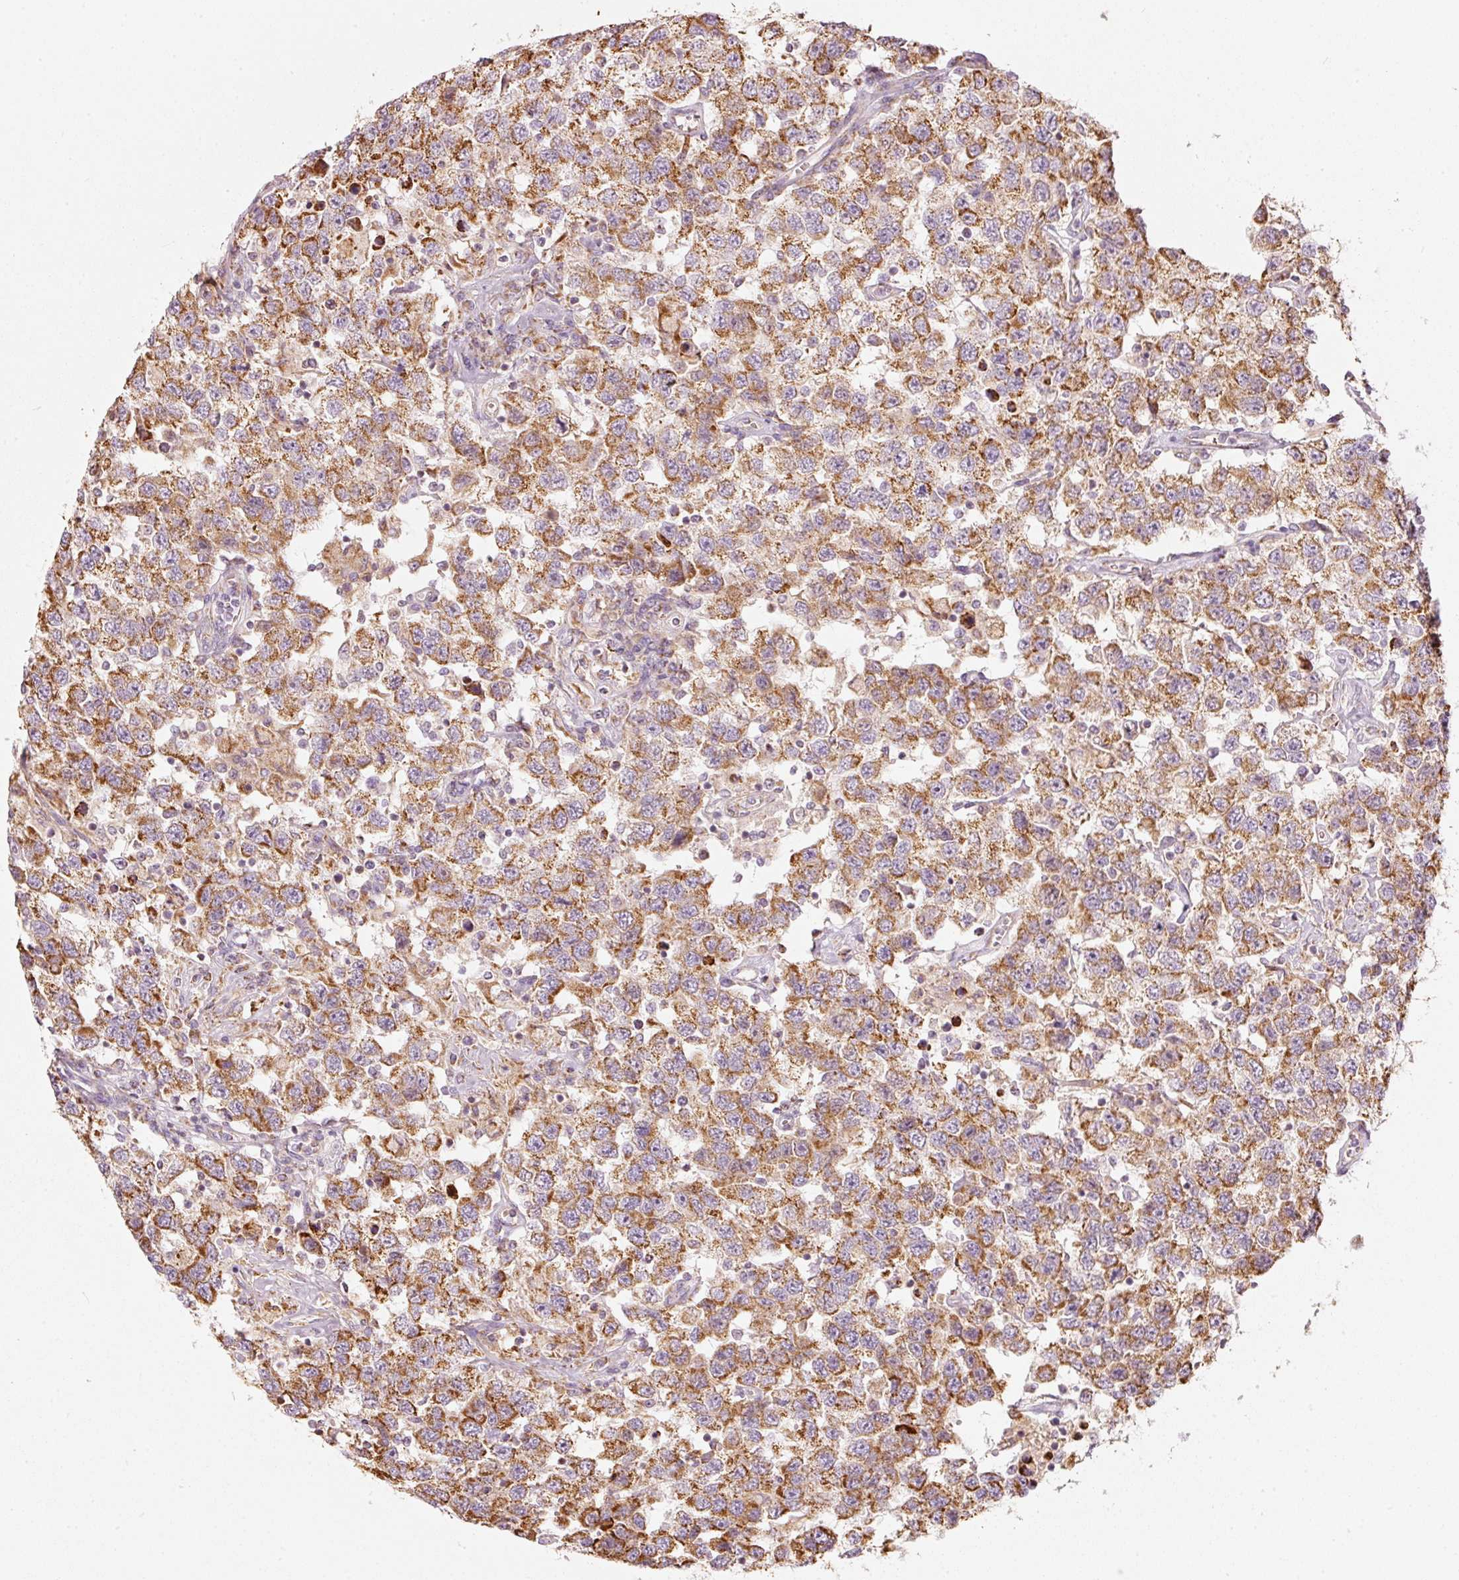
{"staining": {"intensity": "strong", "quantity": ">75%", "location": "cytoplasmic/membranous"}, "tissue": "testis cancer", "cell_type": "Tumor cells", "image_type": "cancer", "snomed": [{"axis": "morphology", "description": "Seminoma, NOS"}, {"axis": "topography", "description": "Testis"}], "caption": "Immunohistochemistry (IHC) staining of testis cancer, which demonstrates high levels of strong cytoplasmic/membranous expression in about >75% of tumor cells indicating strong cytoplasmic/membranous protein staining. The staining was performed using DAB (3,3'-diaminobenzidine) (brown) for protein detection and nuclei were counterstained in hematoxylin (blue).", "gene": "C17orf98", "patient": {"sex": "male", "age": 41}}